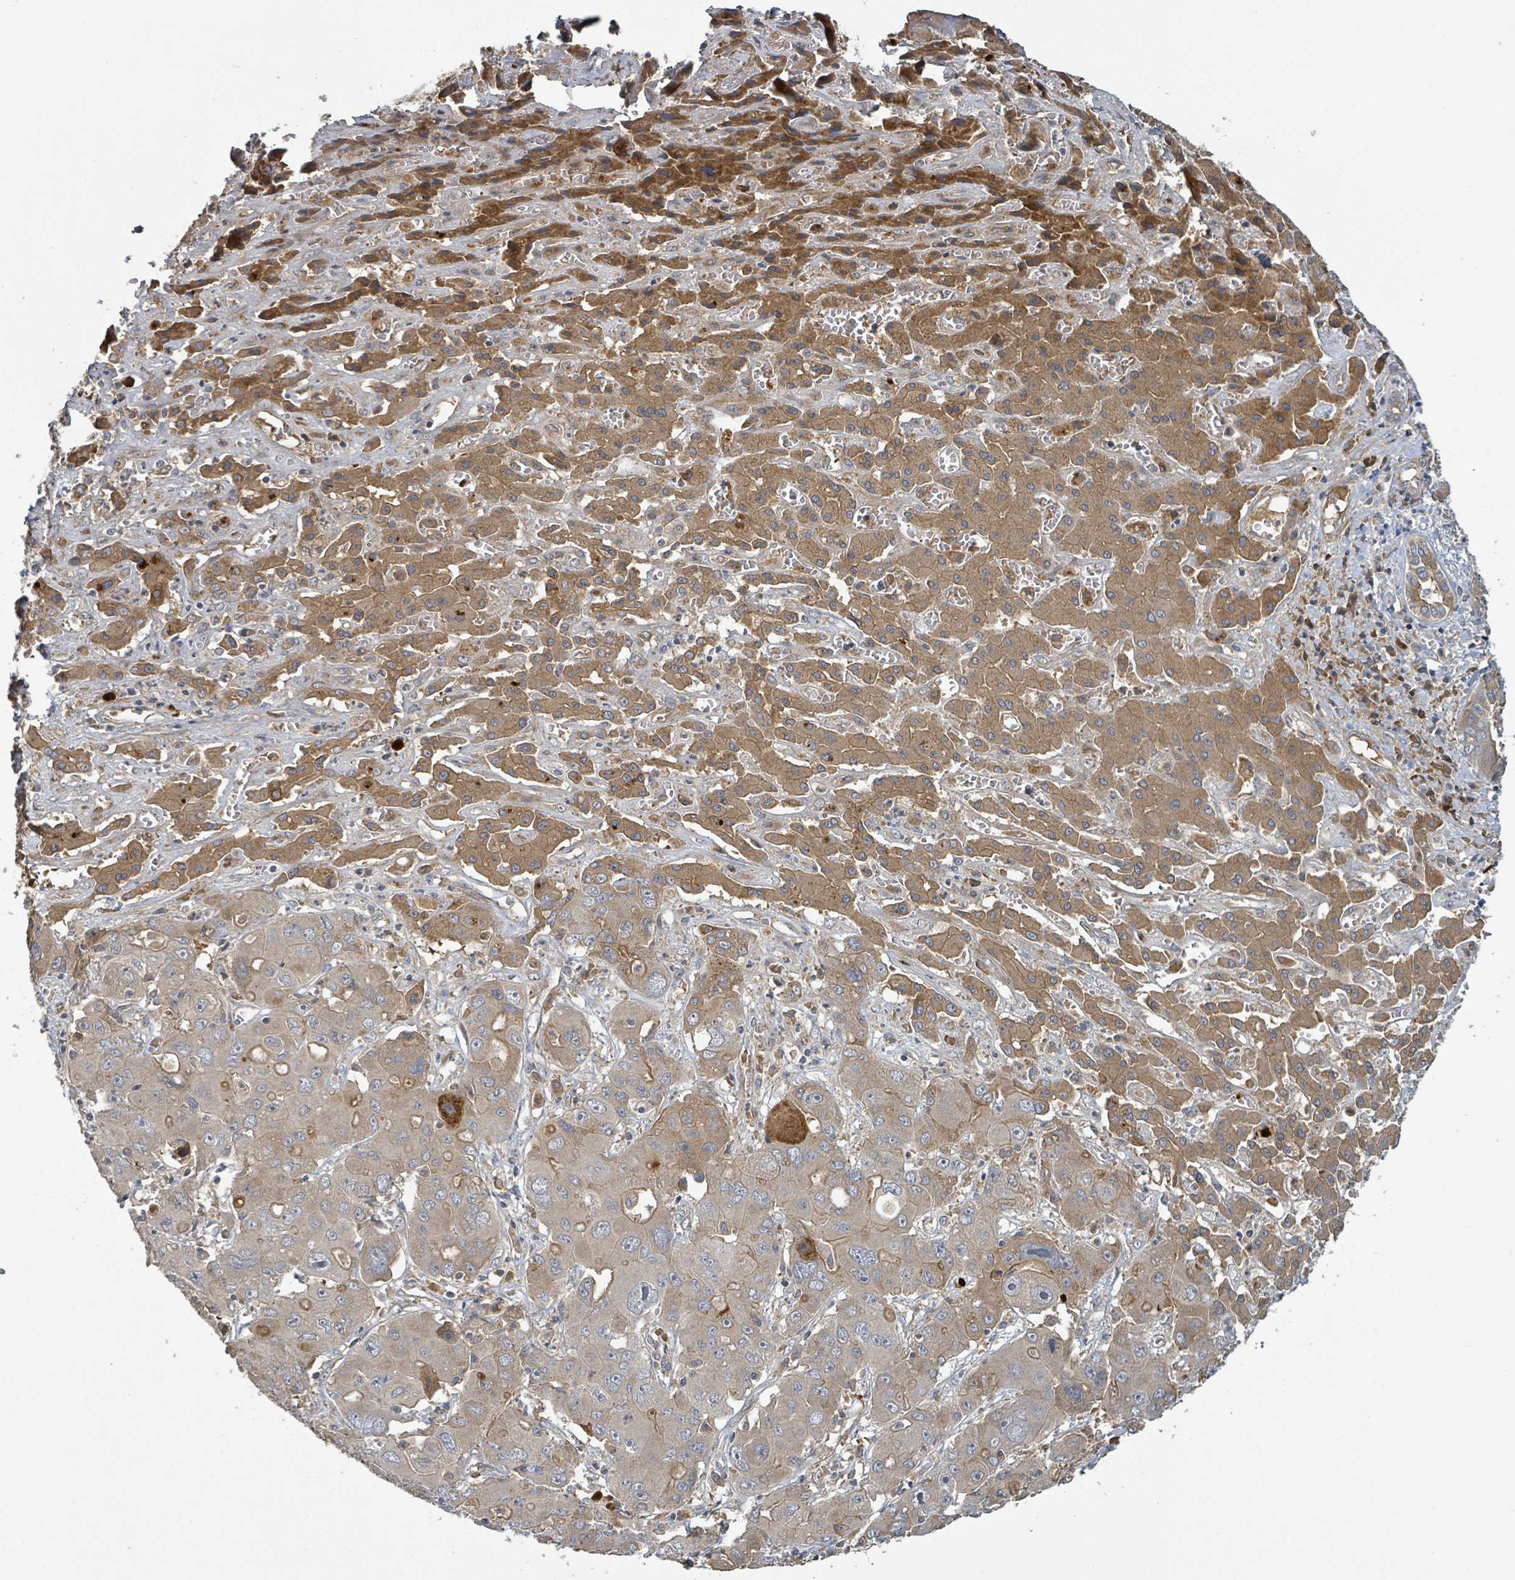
{"staining": {"intensity": "moderate", "quantity": "<25%", "location": "cytoplasmic/membranous"}, "tissue": "liver cancer", "cell_type": "Tumor cells", "image_type": "cancer", "snomed": [{"axis": "morphology", "description": "Cholangiocarcinoma"}, {"axis": "topography", "description": "Liver"}], "caption": "Immunohistochemistry (IHC) photomicrograph of neoplastic tissue: liver cancer (cholangiocarcinoma) stained using immunohistochemistry displays low levels of moderate protein expression localized specifically in the cytoplasmic/membranous of tumor cells, appearing as a cytoplasmic/membranous brown color.", "gene": "STARD4", "patient": {"sex": "male", "age": 67}}